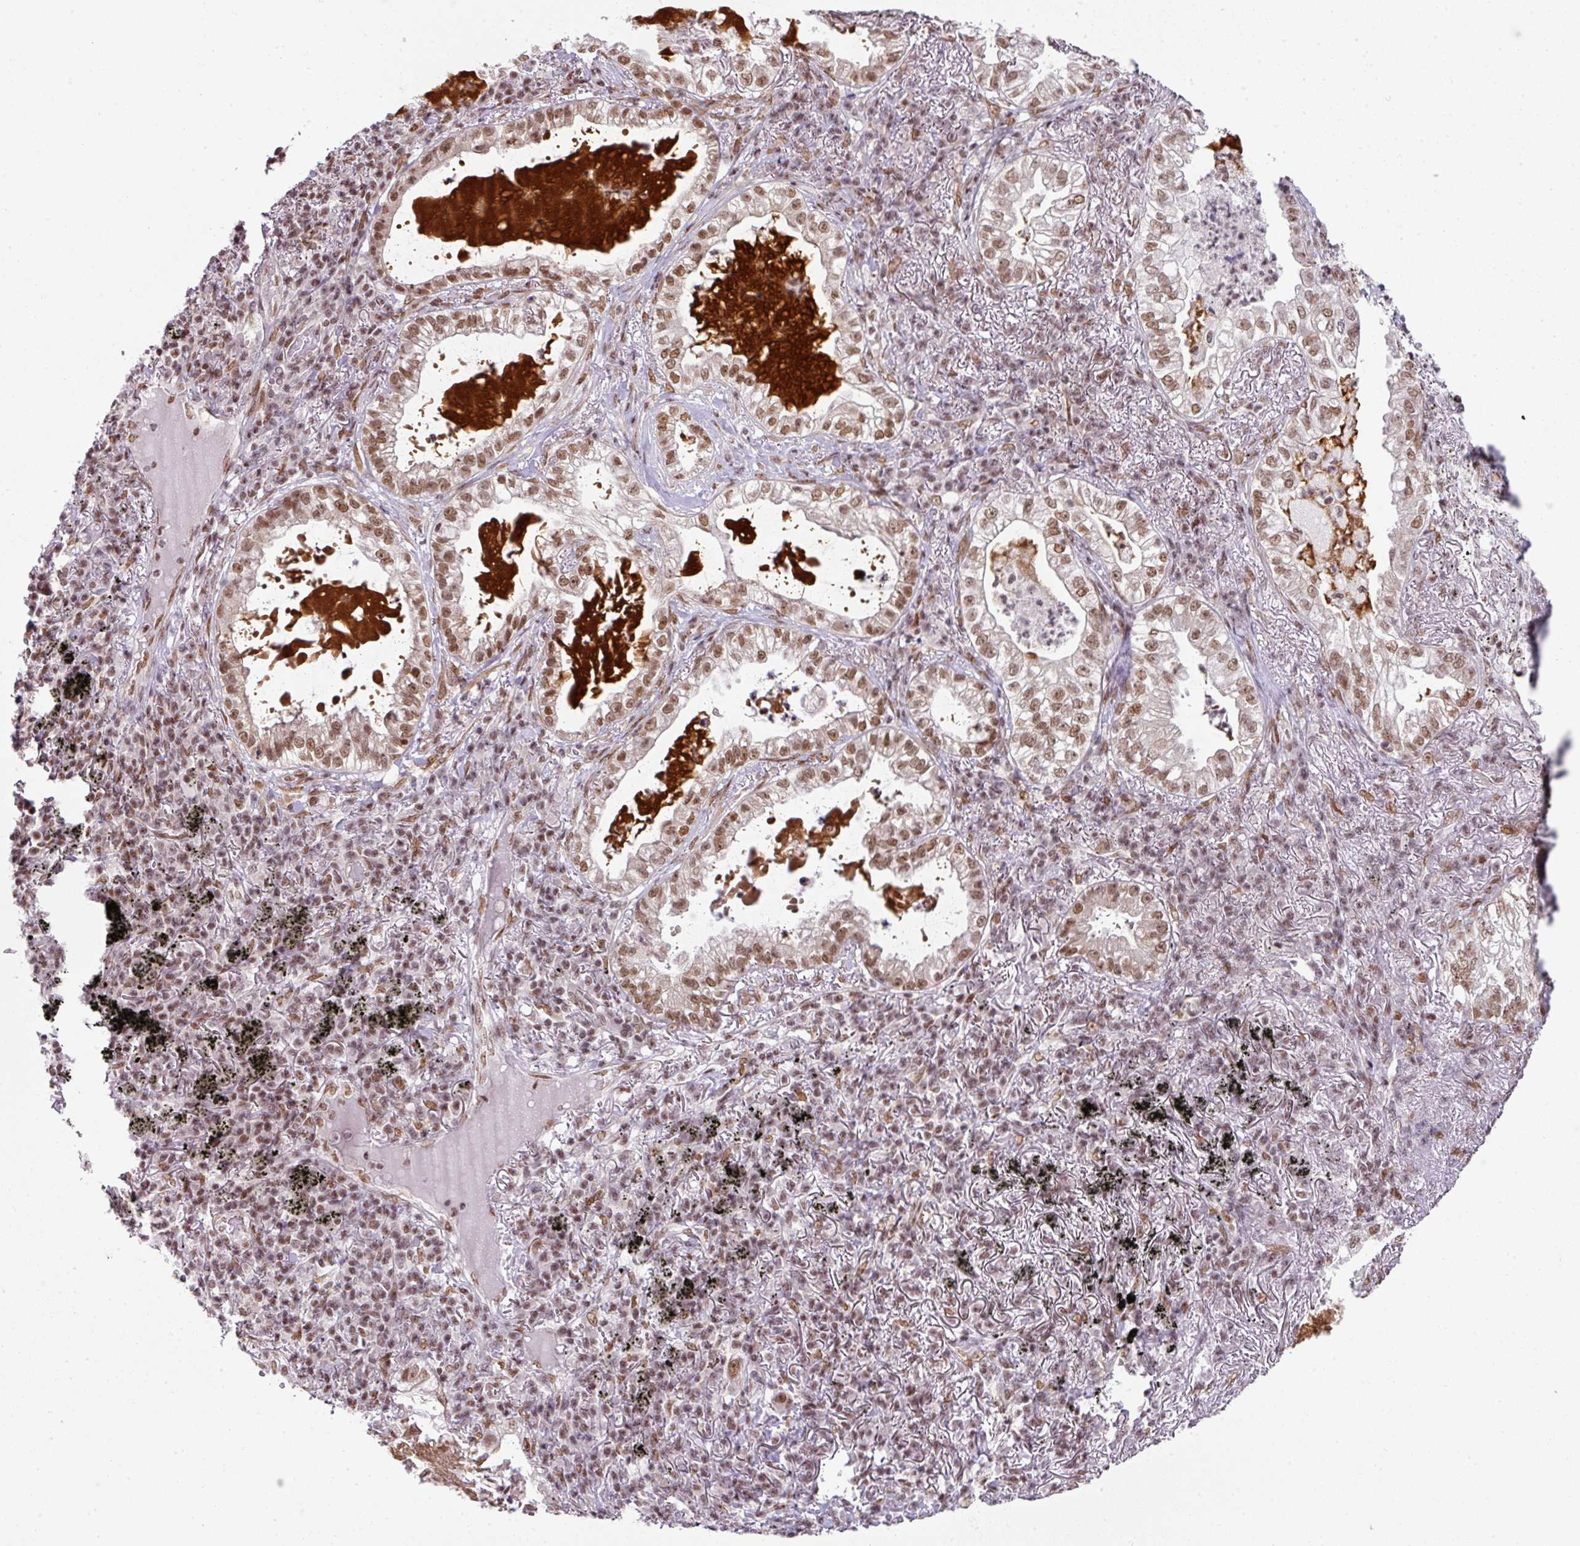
{"staining": {"intensity": "moderate", "quantity": ">75%", "location": "nuclear"}, "tissue": "lung cancer", "cell_type": "Tumor cells", "image_type": "cancer", "snomed": [{"axis": "morphology", "description": "Adenocarcinoma, NOS"}, {"axis": "topography", "description": "Lung"}], "caption": "Lung adenocarcinoma stained for a protein displays moderate nuclear positivity in tumor cells. The staining was performed using DAB (3,3'-diaminobenzidine), with brown indicating positive protein expression. Nuclei are stained blue with hematoxylin.", "gene": "NFYA", "patient": {"sex": "female", "age": 73}}